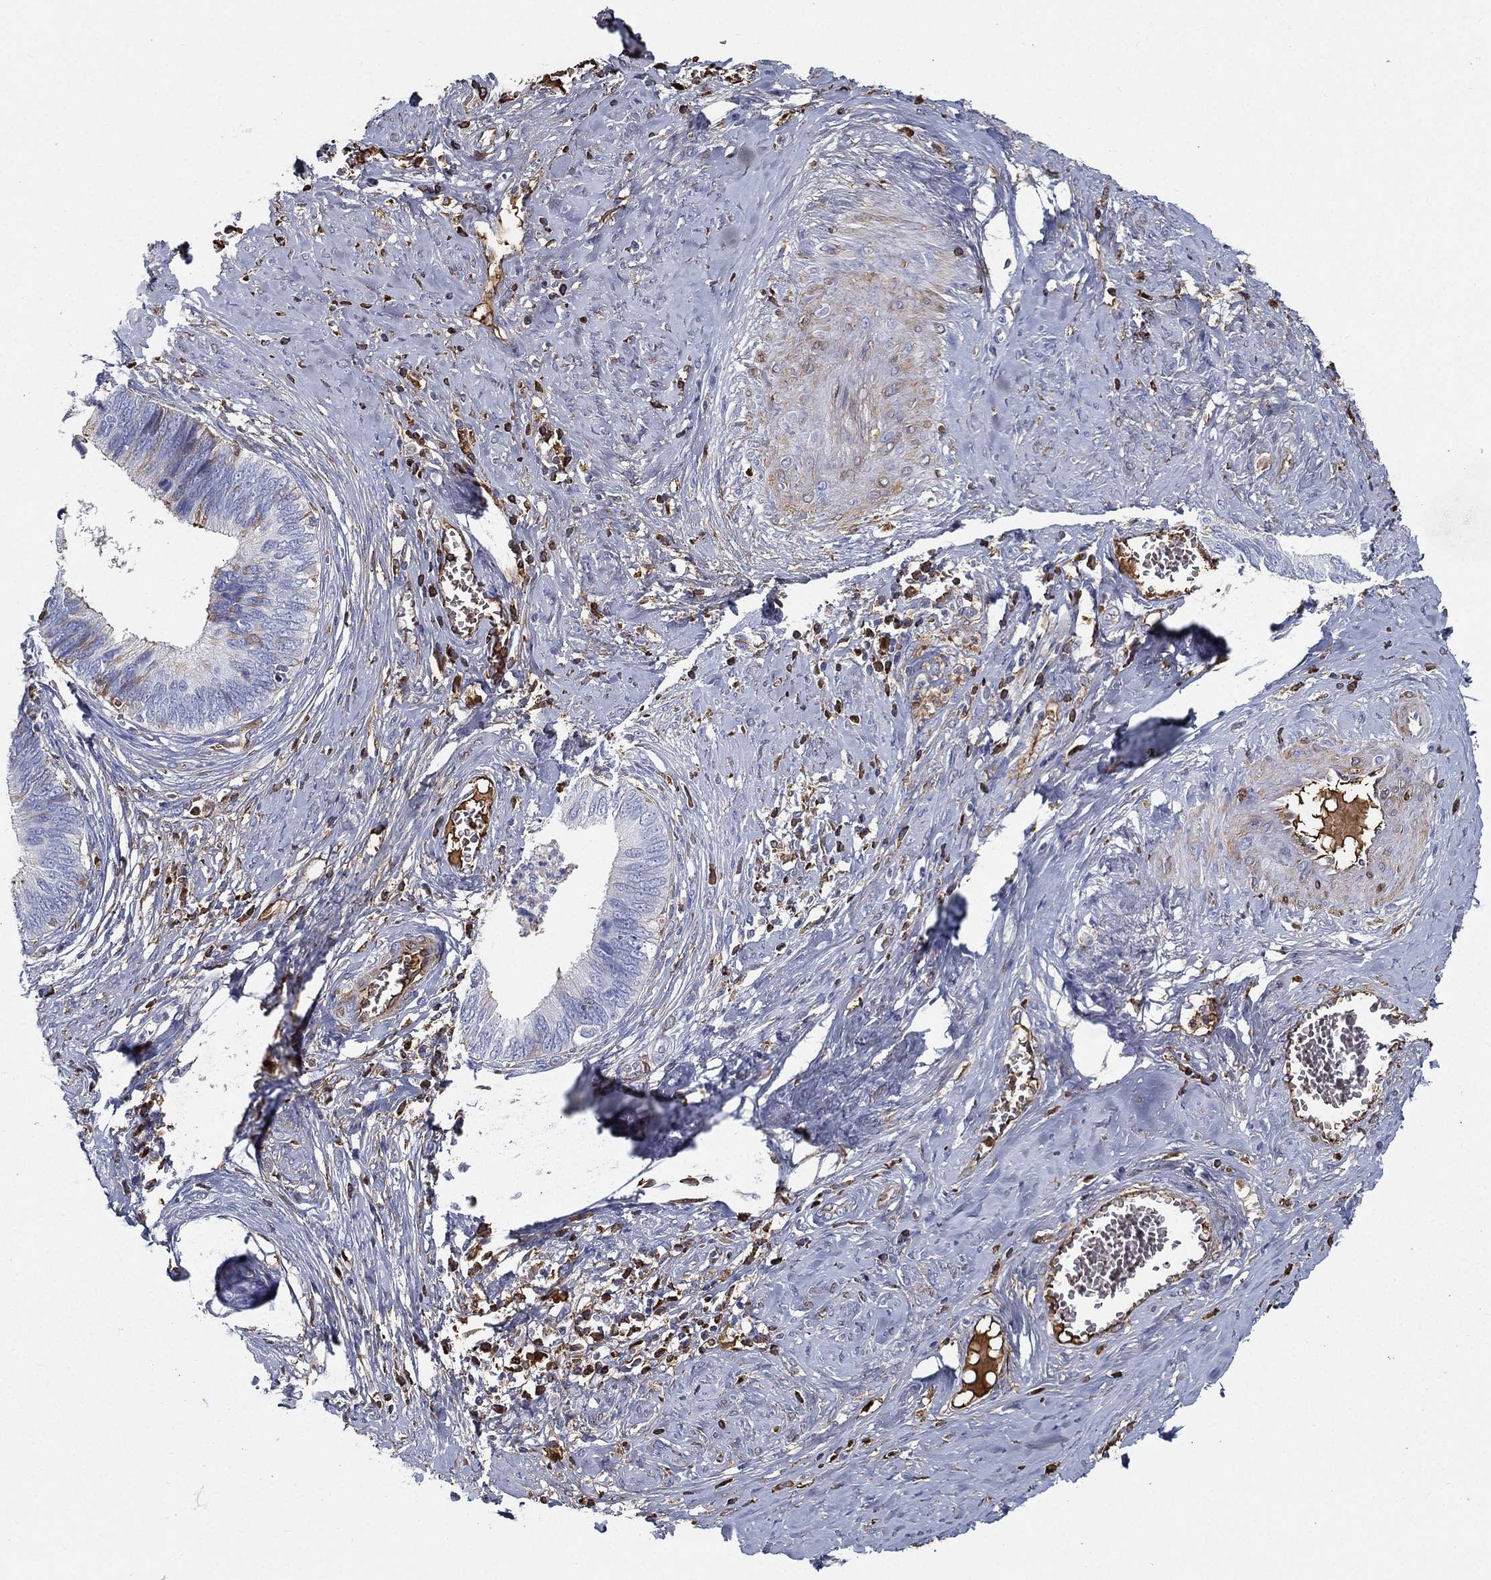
{"staining": {"intensity": "moderate", "quantity": "<25%", "location": "cytoplasmic/membranous"}, "tissue": "cervical cancer", "cell_type": "Tumor cells", "image_type": "cancer", "snomed": [{"axis": "morphology", "description": "Adenocarcinoma, NOS"}, {"axis": "topography", "description": "Cervix"}], "caption": "Protein analysis of adenocarcinoma (cervical) tissue displays moderate cytoplasmic/membranous expression in approximately <25% of tumor cells. (DAB IHC with brightfield microscopy, high magnification).", "gene": "IFNB1", "patient": {"sex": "female", "age": 42}}